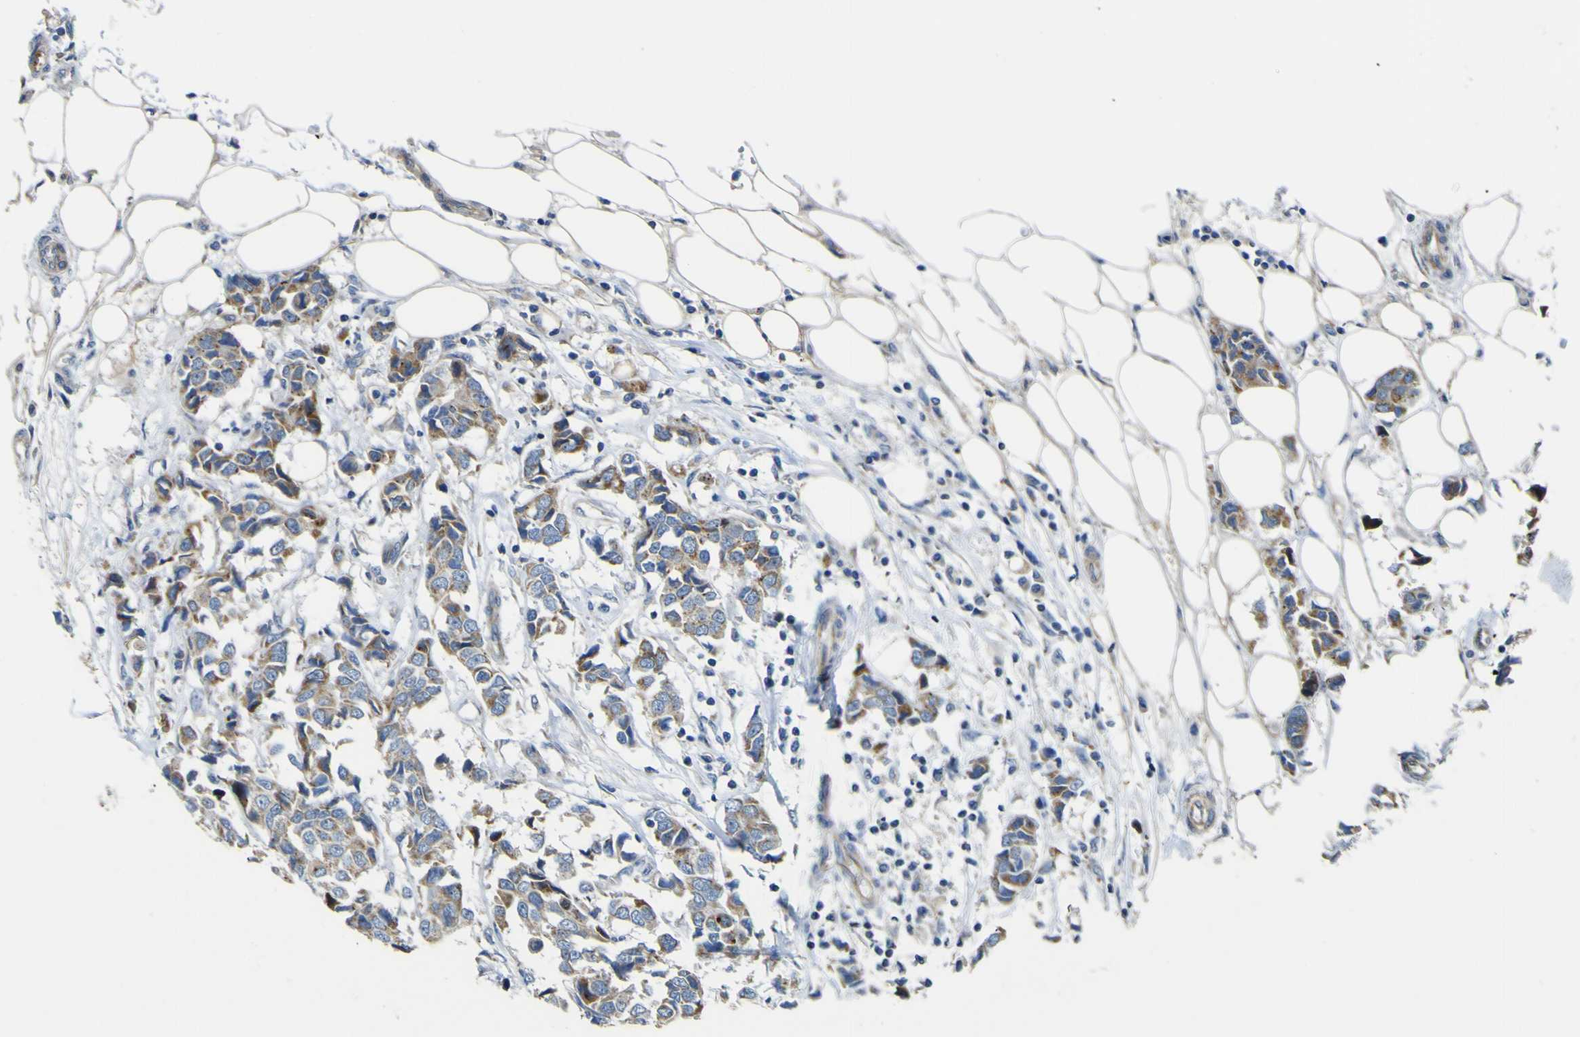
{"staining": {"intensity": "moderate", "quantity": ">75%", "location": "cytoplasmic/membranous"}, "tissue": "breast cancer", "cell_type": "Tumor cells", "image_type": "cancer", "snomed": [{"axis": "morphology", "description": "Duct carcinoma"}, {"axis": "topography", "description": "Breast"}], "caption": "Protein analysis of intraductal carcinoma (breast) tissue exhibits moderate cytoplasmic/membranous staining in about >75% of tumor cells.", "gene": "ALDH18A1", "patient": {"sex": "female", "age": 80}}